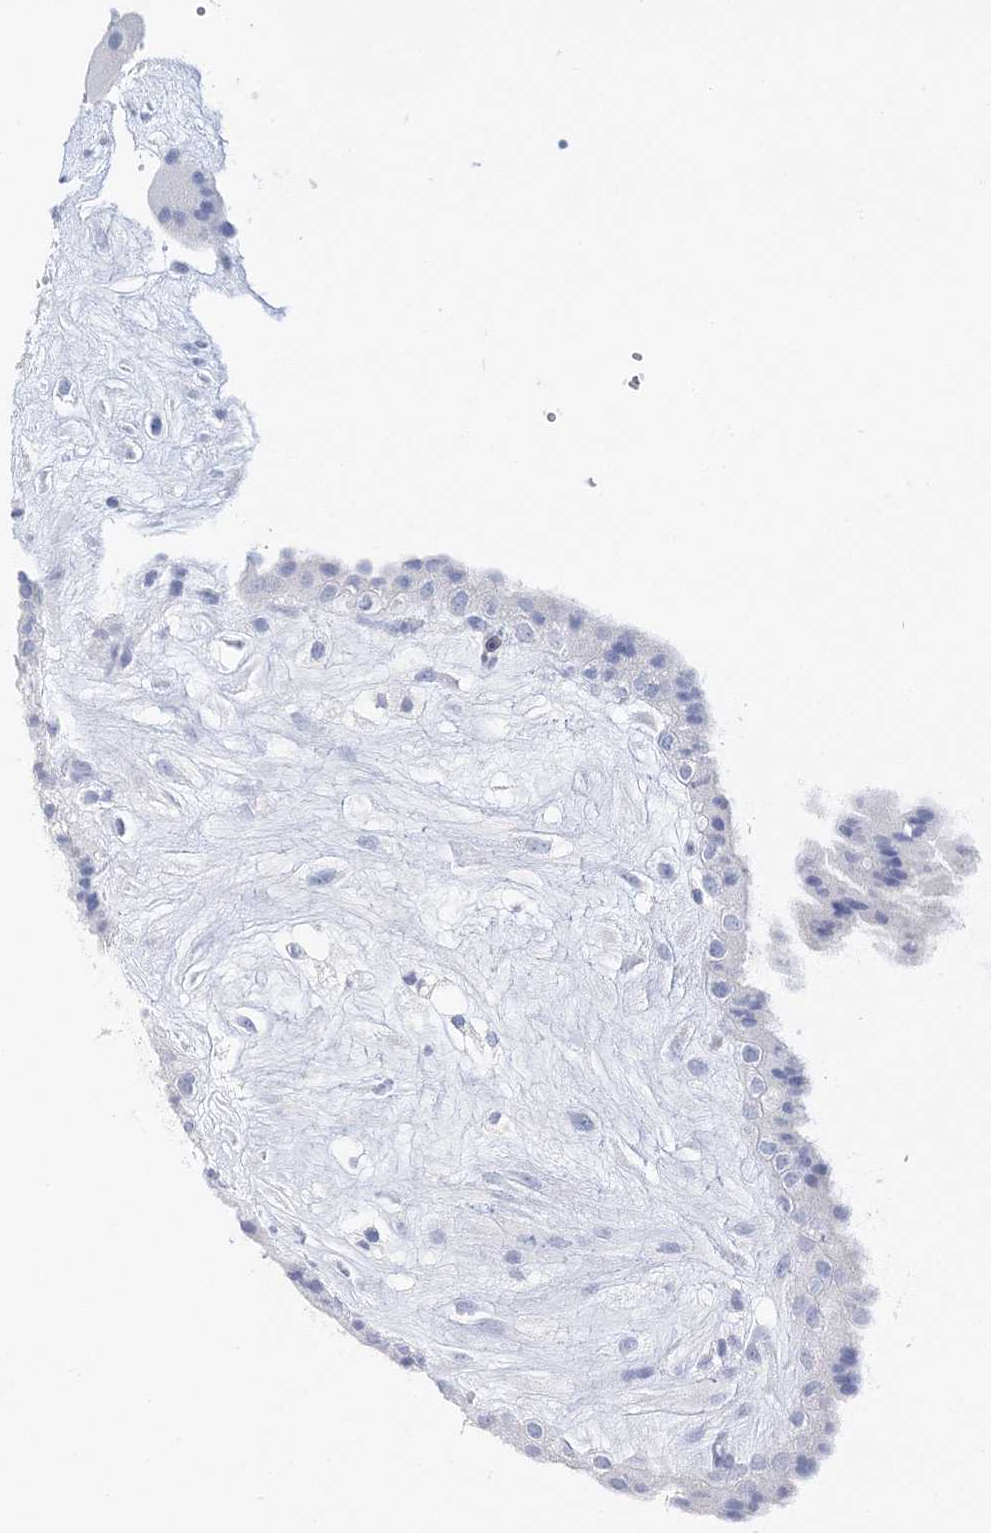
{"staining": {"intensity": "negative", "quantity": "none", "location": "none"}, "tissue": "placenta", "cell_type": "Trophoblastic cells", "image_type": "normal", "snomed": [{"axis": "morphology", "description": "Normal tissue, NOS"}, {"axis": "topography", "description": "Placenta"}], "caption": "Immunohistochemical staining of unremarkable placenta shows no significant positivity in trophoblastic cells. (DAB IHC visualized using brightfield microscopy, high magnification).", "gene": "MYOZ2", "patient": {"sex": "female", "age": 18}}